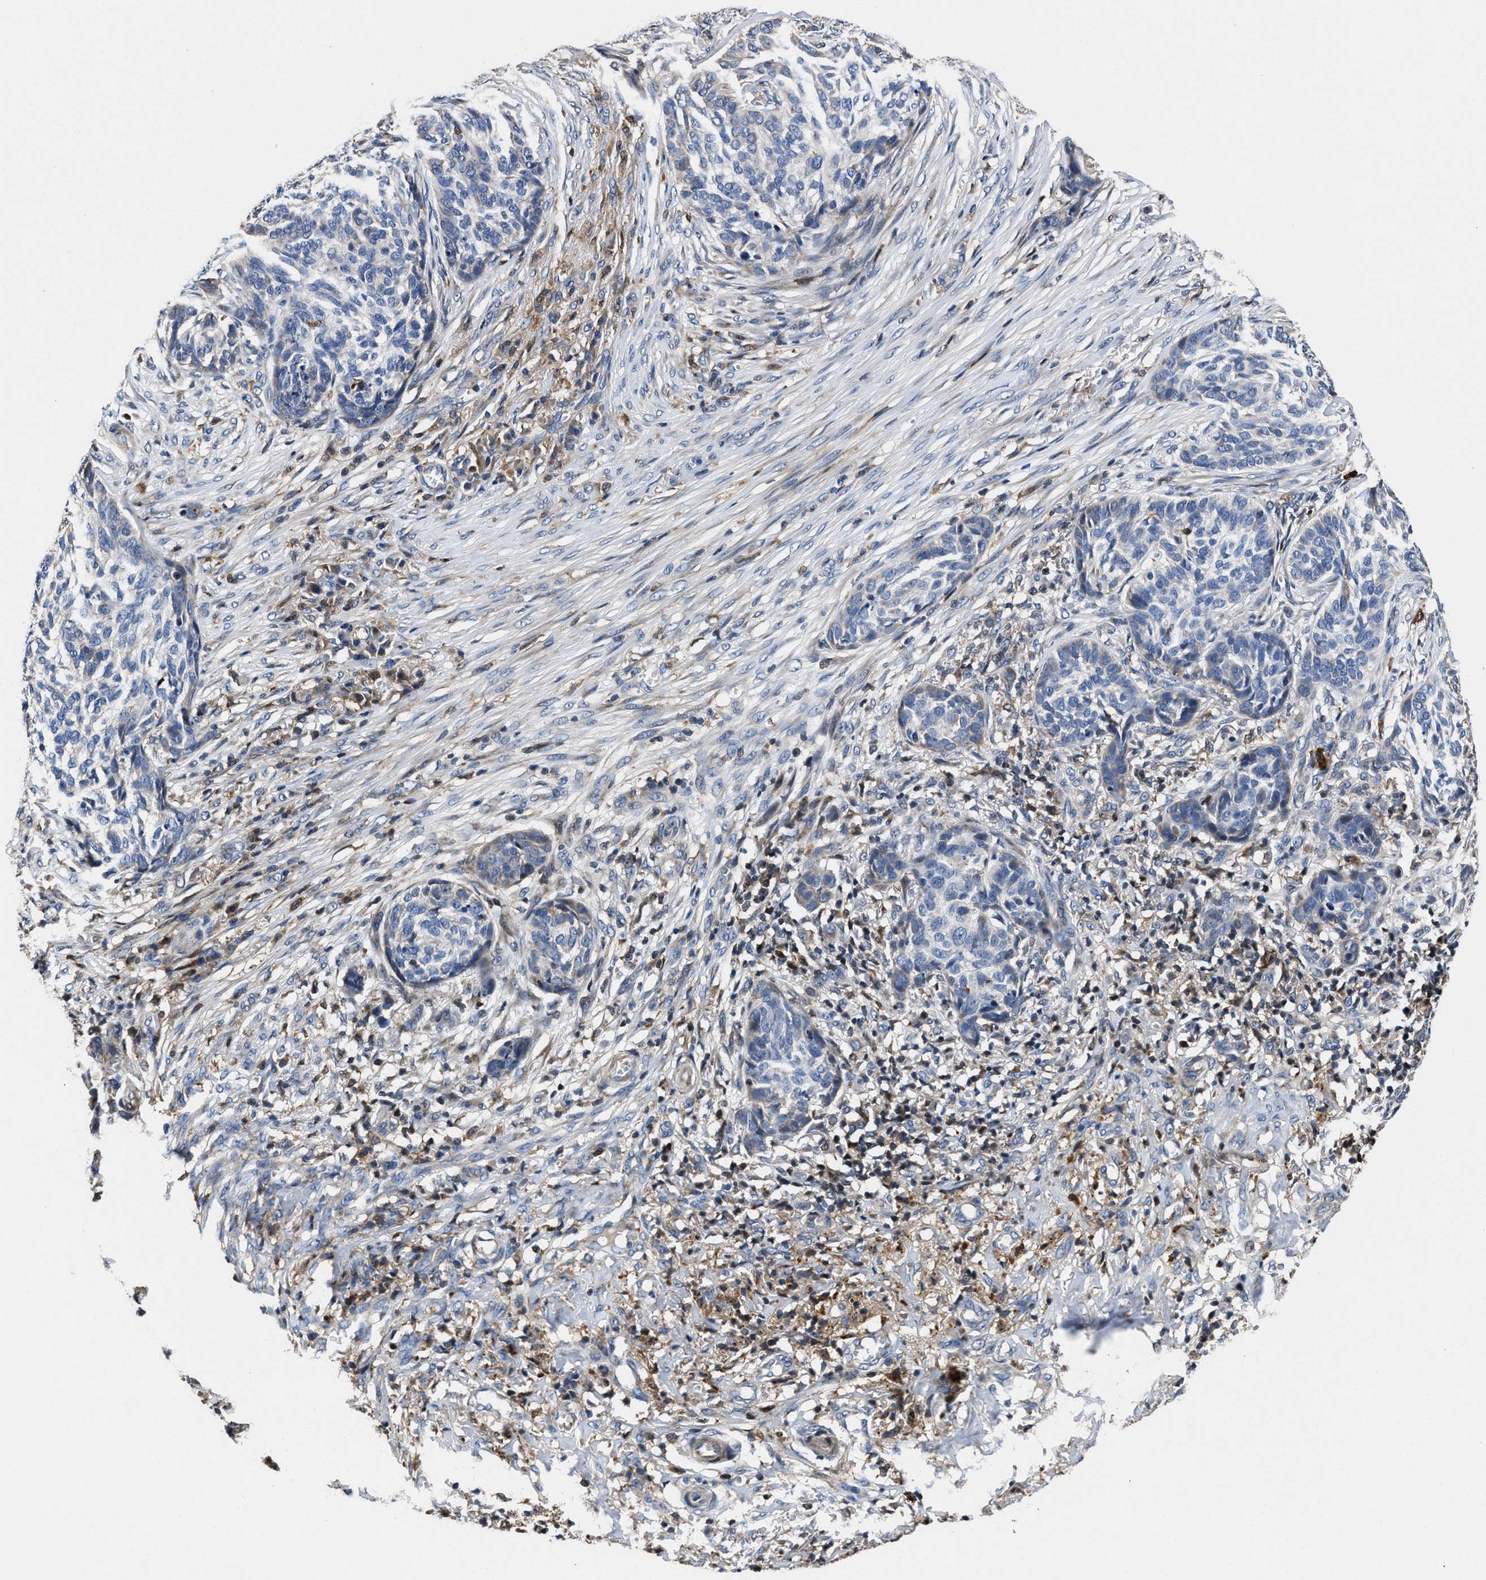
{"staining": {"intensity": "negative", "quantity": "none", "location": "none"}, "tissue": "skin cancer", "cell_type": "Tumor cells", "image_type": "cancer", "snomed": [{"axis": "morphology", "description": "Basal cell carcinoma"}, {"axis": "topography", "description": "Skin"}], "caption": "Immunohistochemical staining of human skin cancer displays no significant expression in tumor cells.", "gene": "RGS10", "patient": {"sex": "male", "age": 85}}